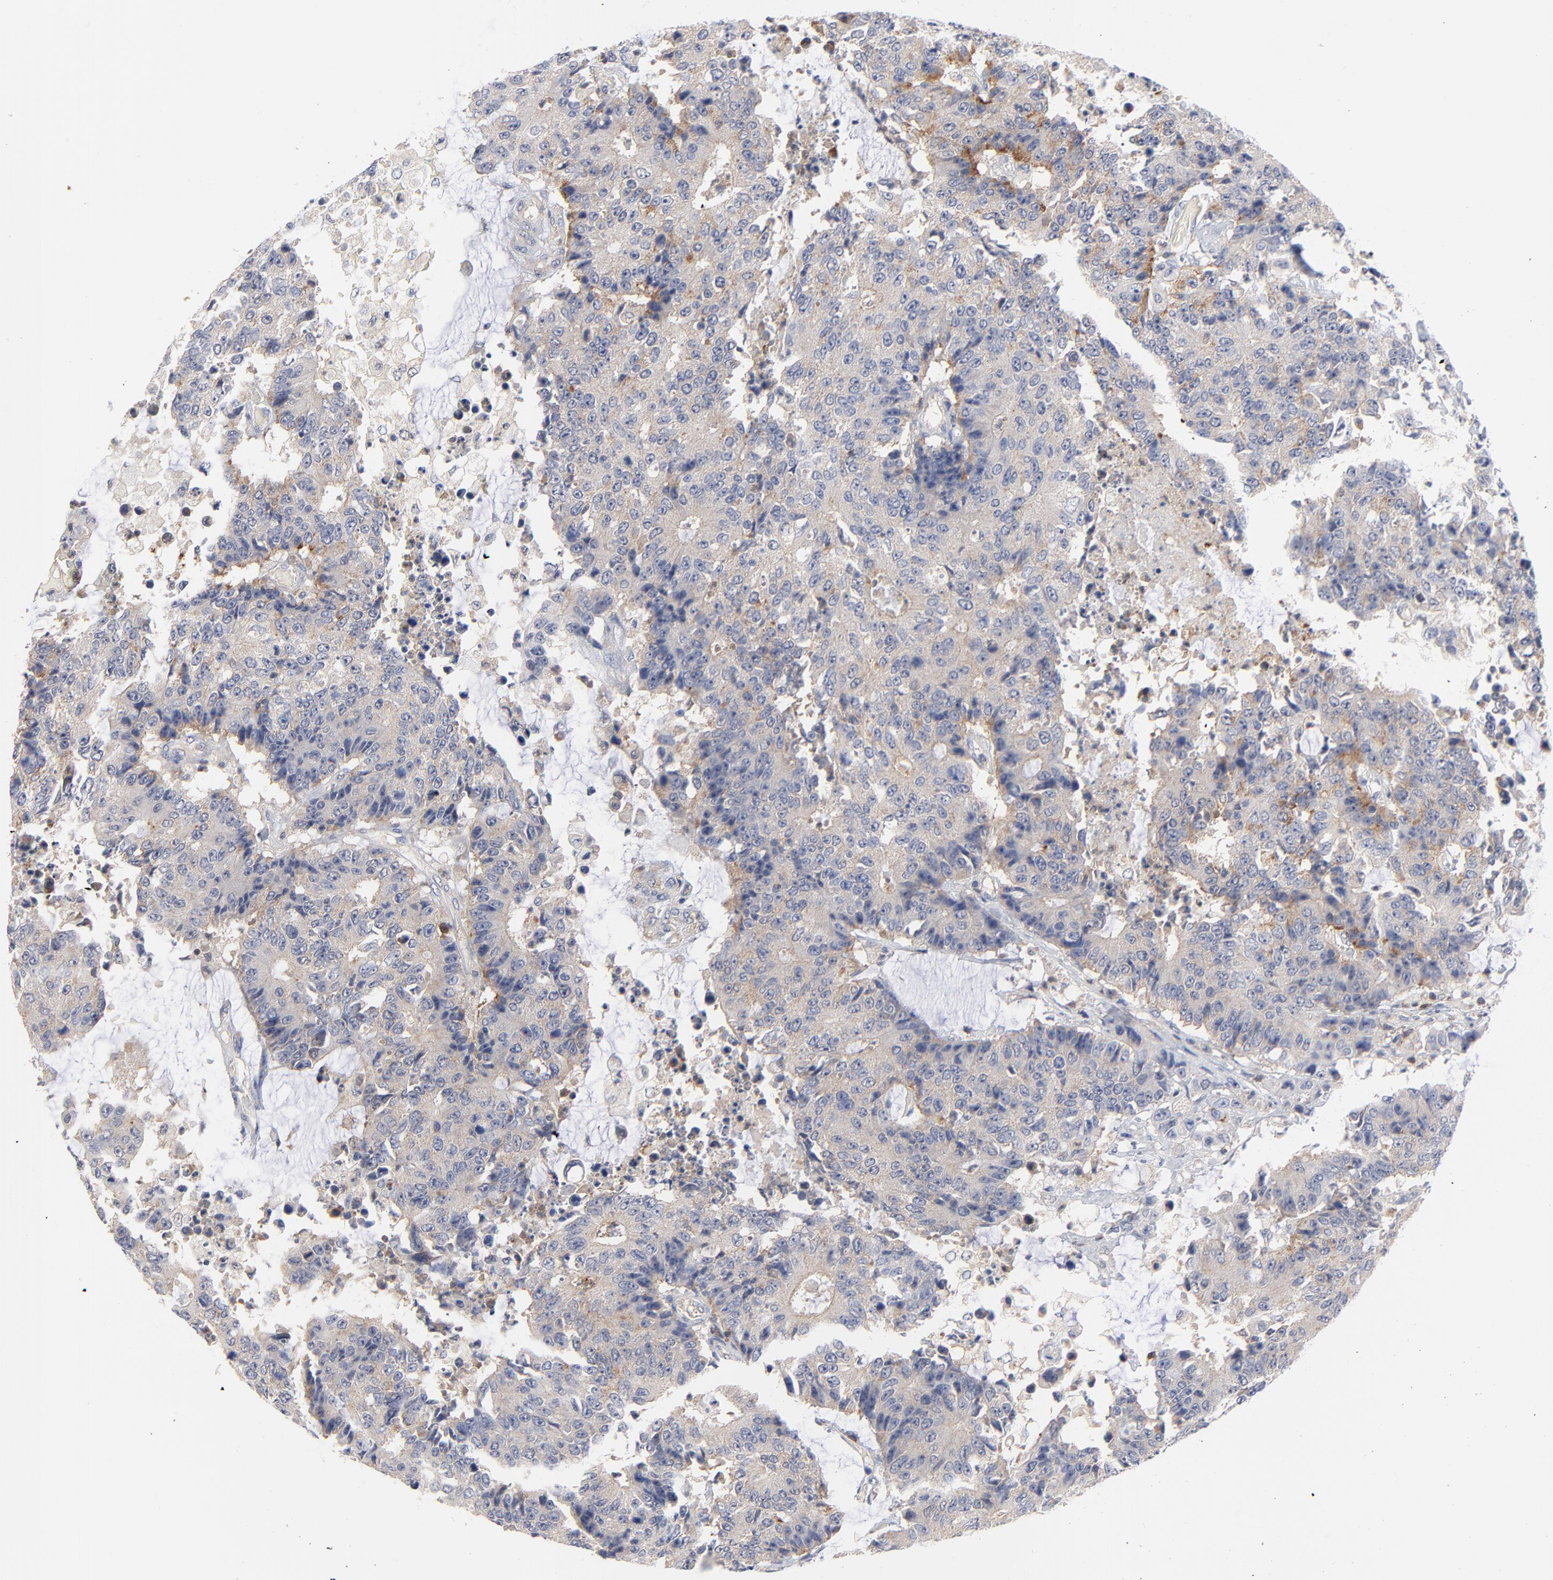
{"staining": {"intensity": "weak", "quantity": ">75%", "location": "cytoplasmic/membranous"}, "tissue": "colorectal cancer", "cell_type": "Tumor cells", "image_type": "cancer", "snomed": [{"axis": "morphology", "description": "Adenocarcinoma, NOS"}, {"axis": "topography", "description": "Colon"}], "caption": "A high-resolution micrograph shows IHC staining of colorectal cancer (adenocarcinoma), which reveals weak cytoplasmic/membranous positivity in about >75% of tumor cells.", "gene": "CAB39L", "patient": {"sex": "female", "age": 86}}